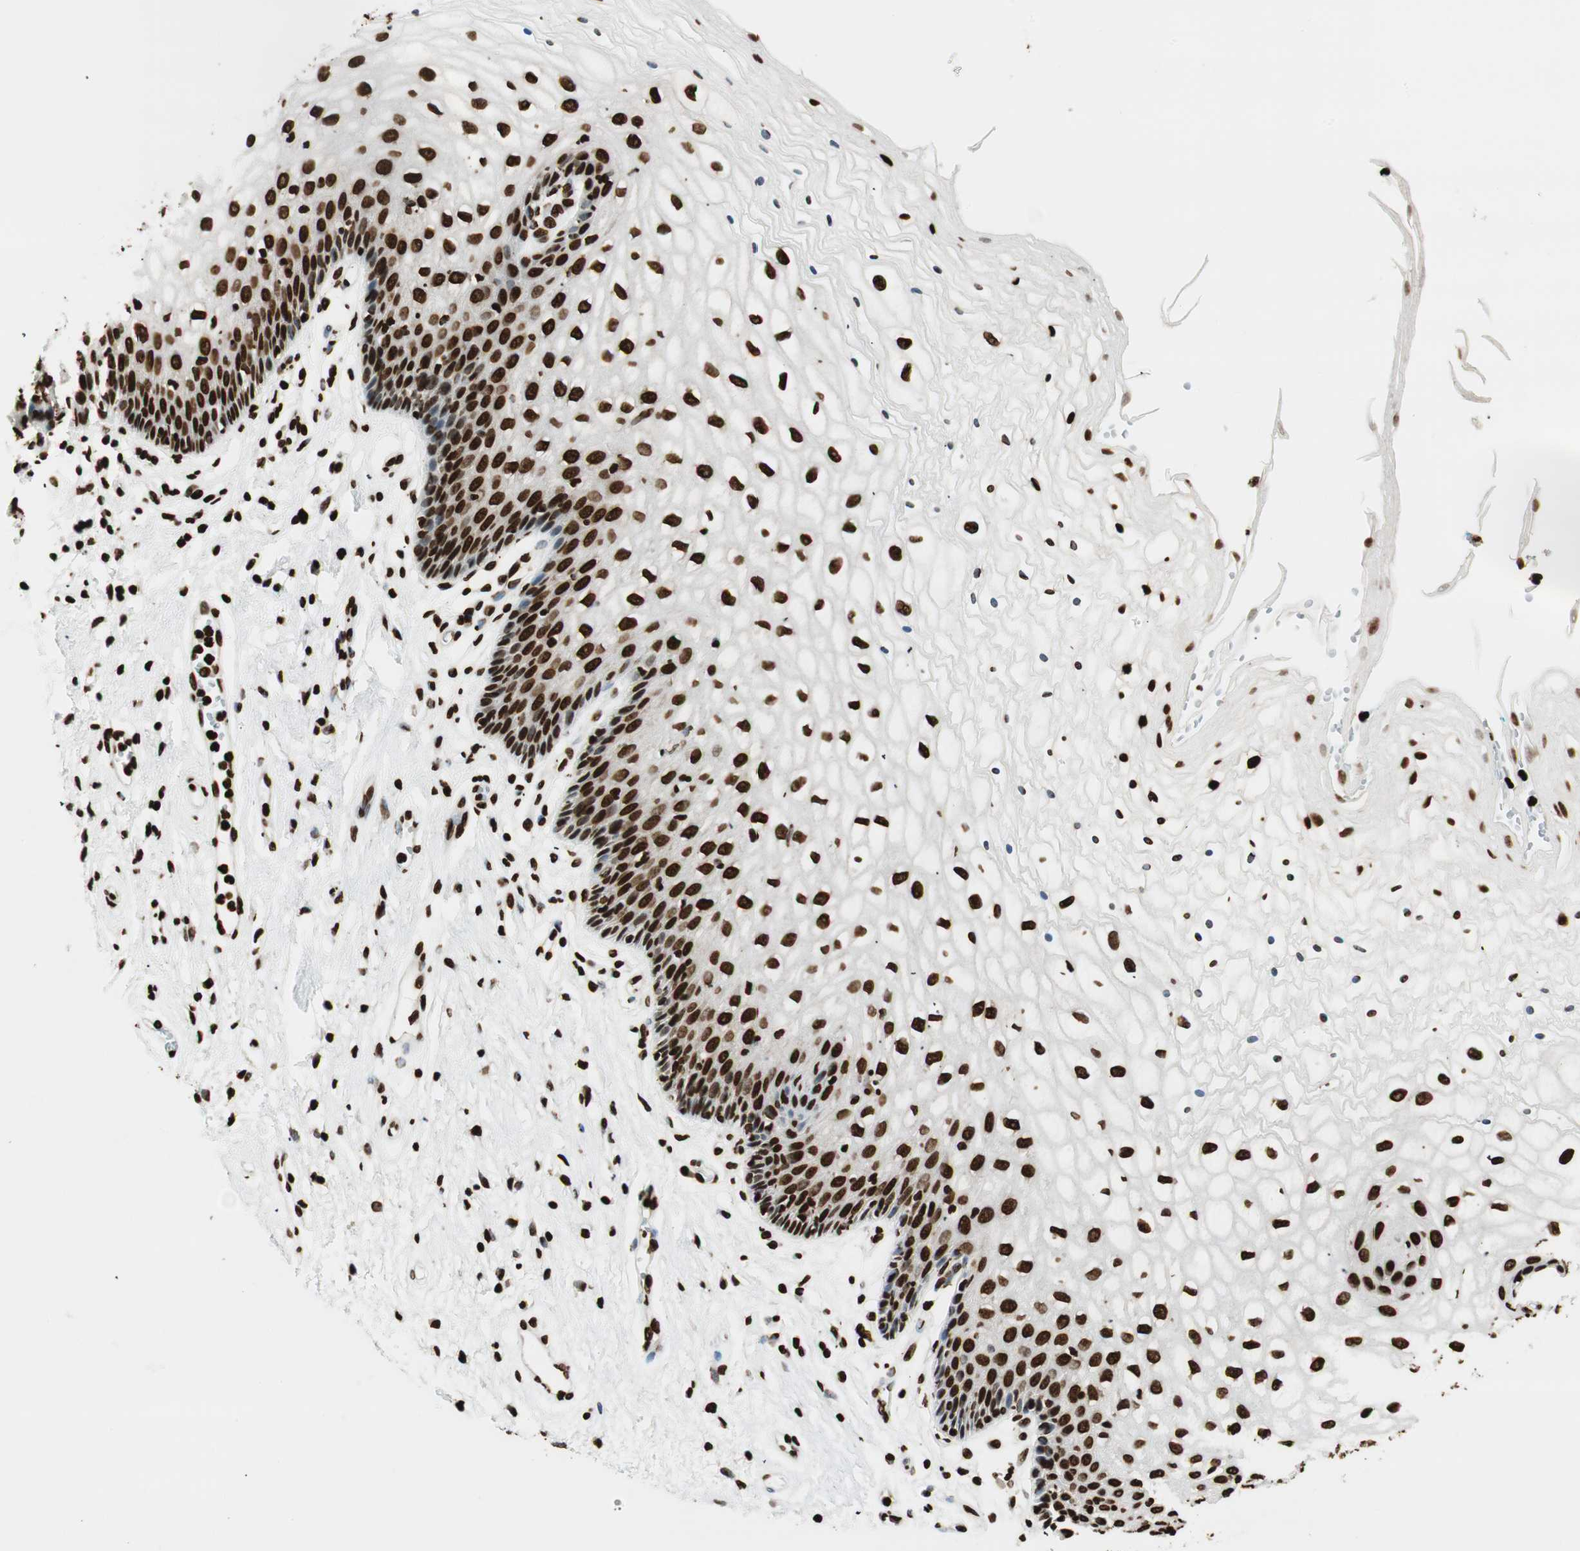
{"staining": {"intensity": "strong", "quantity": ">75%", "location": "nuclear"}, "tissue": "vagina", "cell_type": "Squamous epithelial cells", "image_type": "normal", "snomed": [{"axis": "morphology", "description": "Normal tissue, NOS"}, {"axis": "topography", "description": "Vagina"}], "caption": "A brown stain labels strong nuclear staining of a protein in squamous epithelial cells of normal human vagina. (Stains: DAB (3,3'-diaminobenzidine) in brown, nuclei in blue, Microscopy: brightfield microscopy at high magnification).", "gene": "GLI2", "patient": {"sex": "female", "age": 34}}